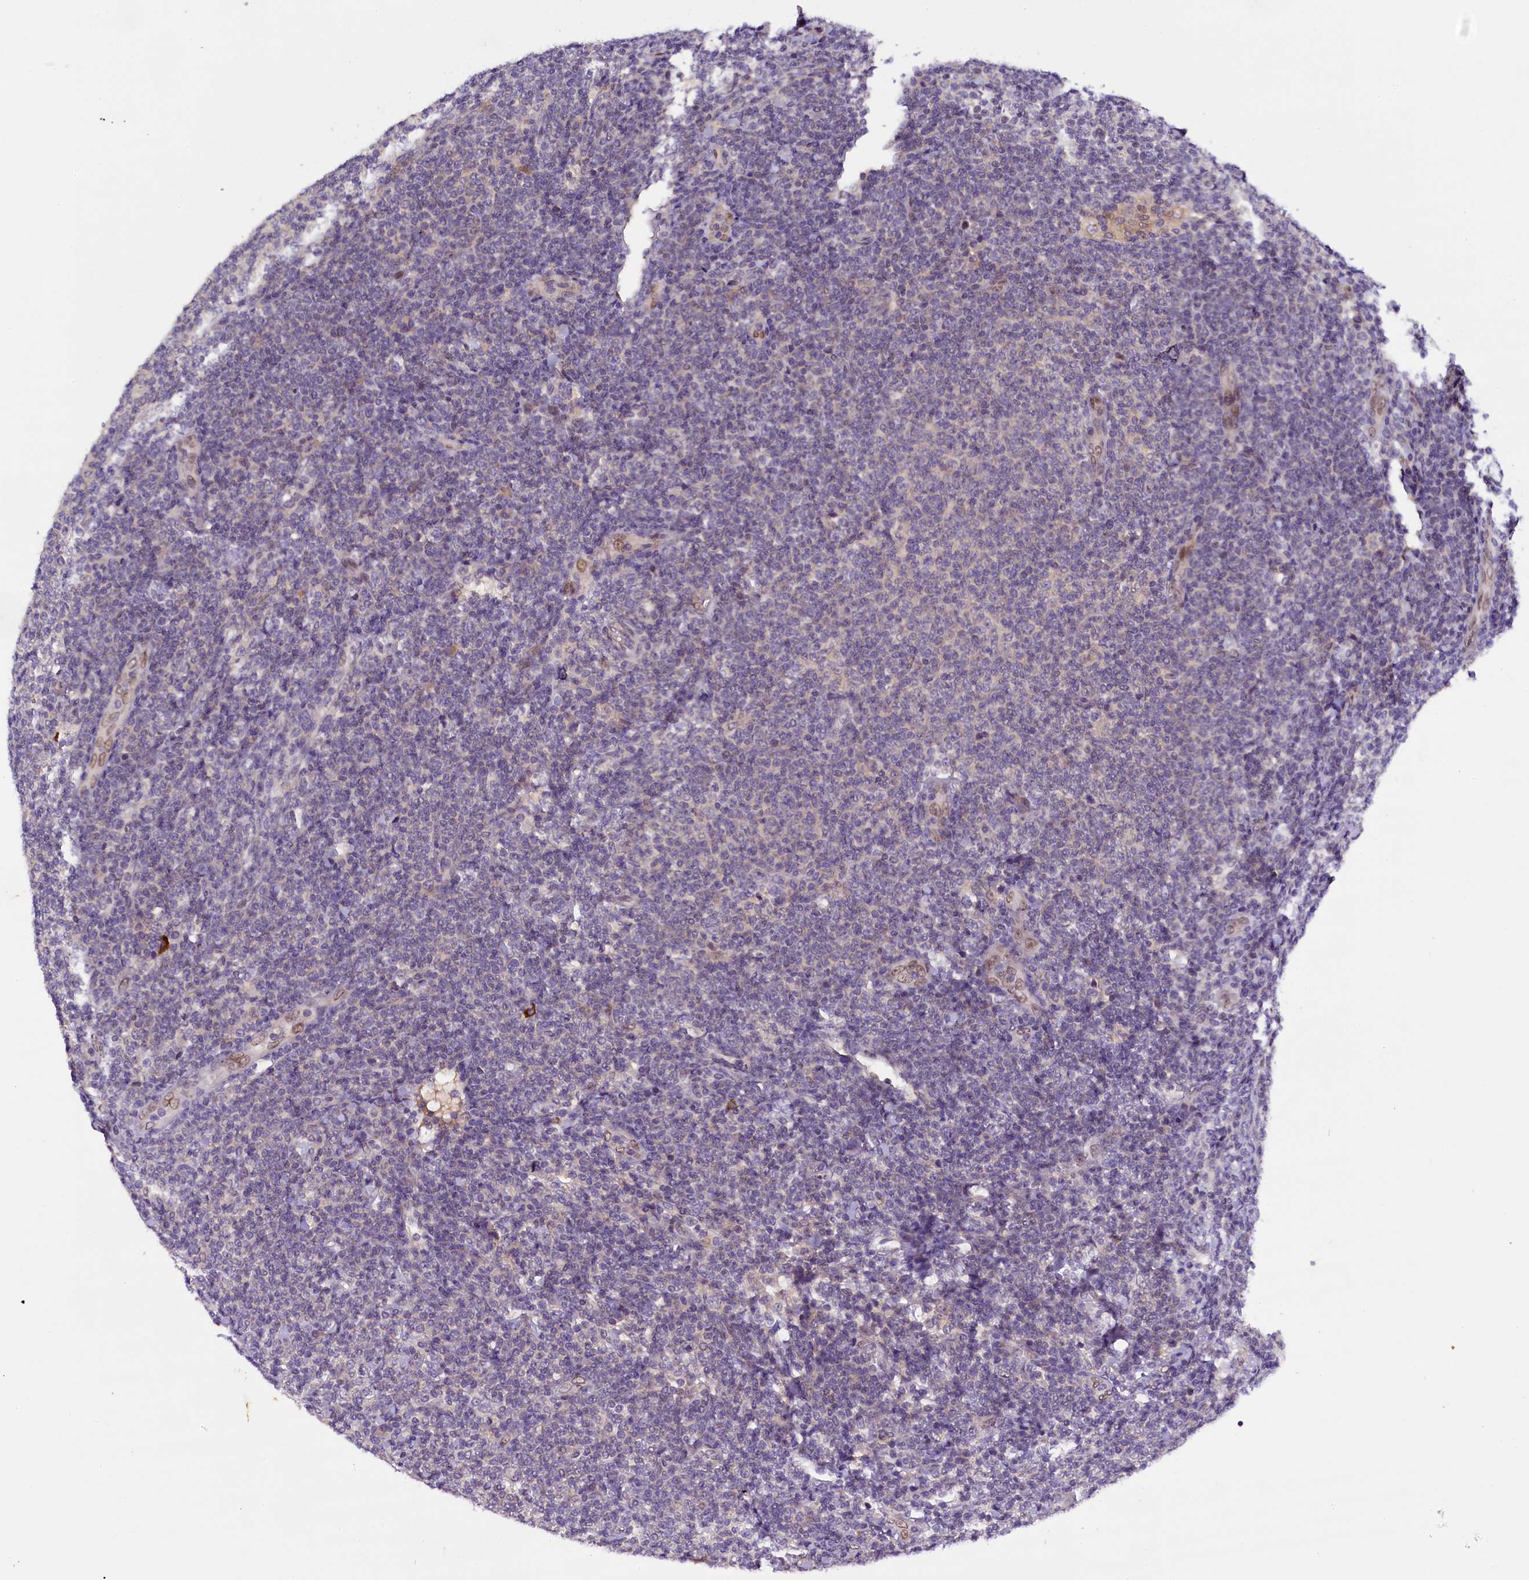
{"staining": {"intensity": "negative", "quantity": "none", "location": "none"}, "tissue": "lymphoma", "cell_type": "Tumor cells", "image_type": "cancer", "snomed": [{"axis": "morphology", "description": "Malignant lymphoma, non-Hodgkin's type, Low grade"}, {"axis": "topography", "description": "Lymph node"}], "caption": "Tumor cells are negative for protein expression in human malignant lymphoma, non-Hodgkin's type (low-grade). (Stains: DAB (3,3'-diaminobenzidine) immunohistochemistry (IHC) with hematoxylin counter stain, Microscopy: brightfield microscopy at high magnification).", "gene": "ENKD1", "patient": {"sex": "male", "age": 66}}